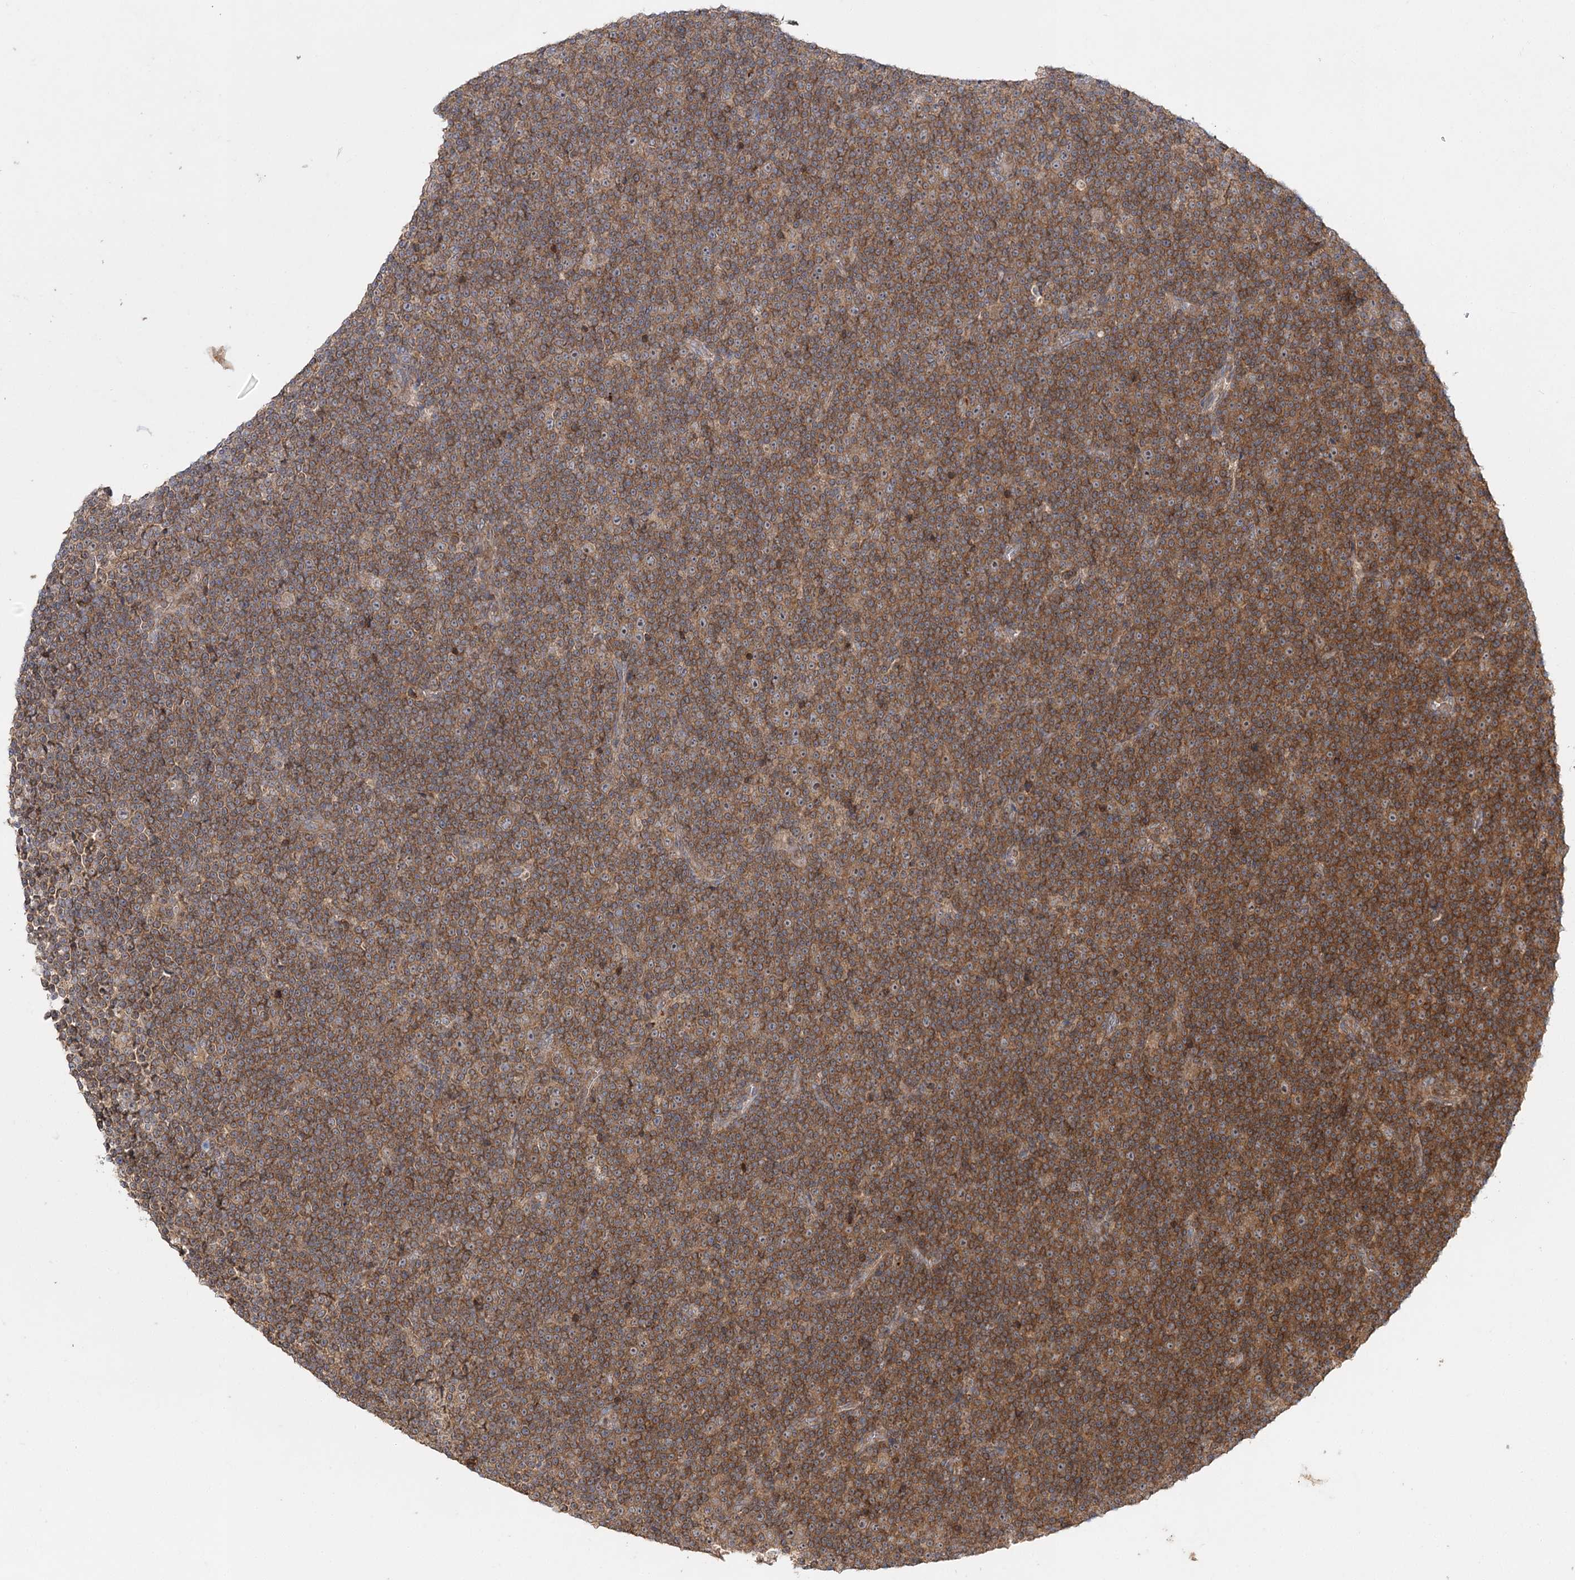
{"staining": {"intensity": "moderate", "quantity": ">75%", "location": "cytoplasmic/membranous,nuclear"}, "tissue": "lymphoma", "cell_type": "Tumor cells", "image_type": "cancer", "snomed": [{"axis": "morphology", "description": "Malignant lymphoma, non-Hodgkin's type, Low grade"}, {"axis": "topography", "description": "Lymph node"}], "caption": "Immunohistochemistry of human lymphoma shows medium levels of moderate cytoplasmic/membranous and nuclear expression in about >75% of tumor cells. (Stains: DAB in brown, nuclei in blue, Microscopy: brightfield microscopy at high magnification).", "gene": "RAPGEF6", "patient": {"sex": "female", "age": 67}}